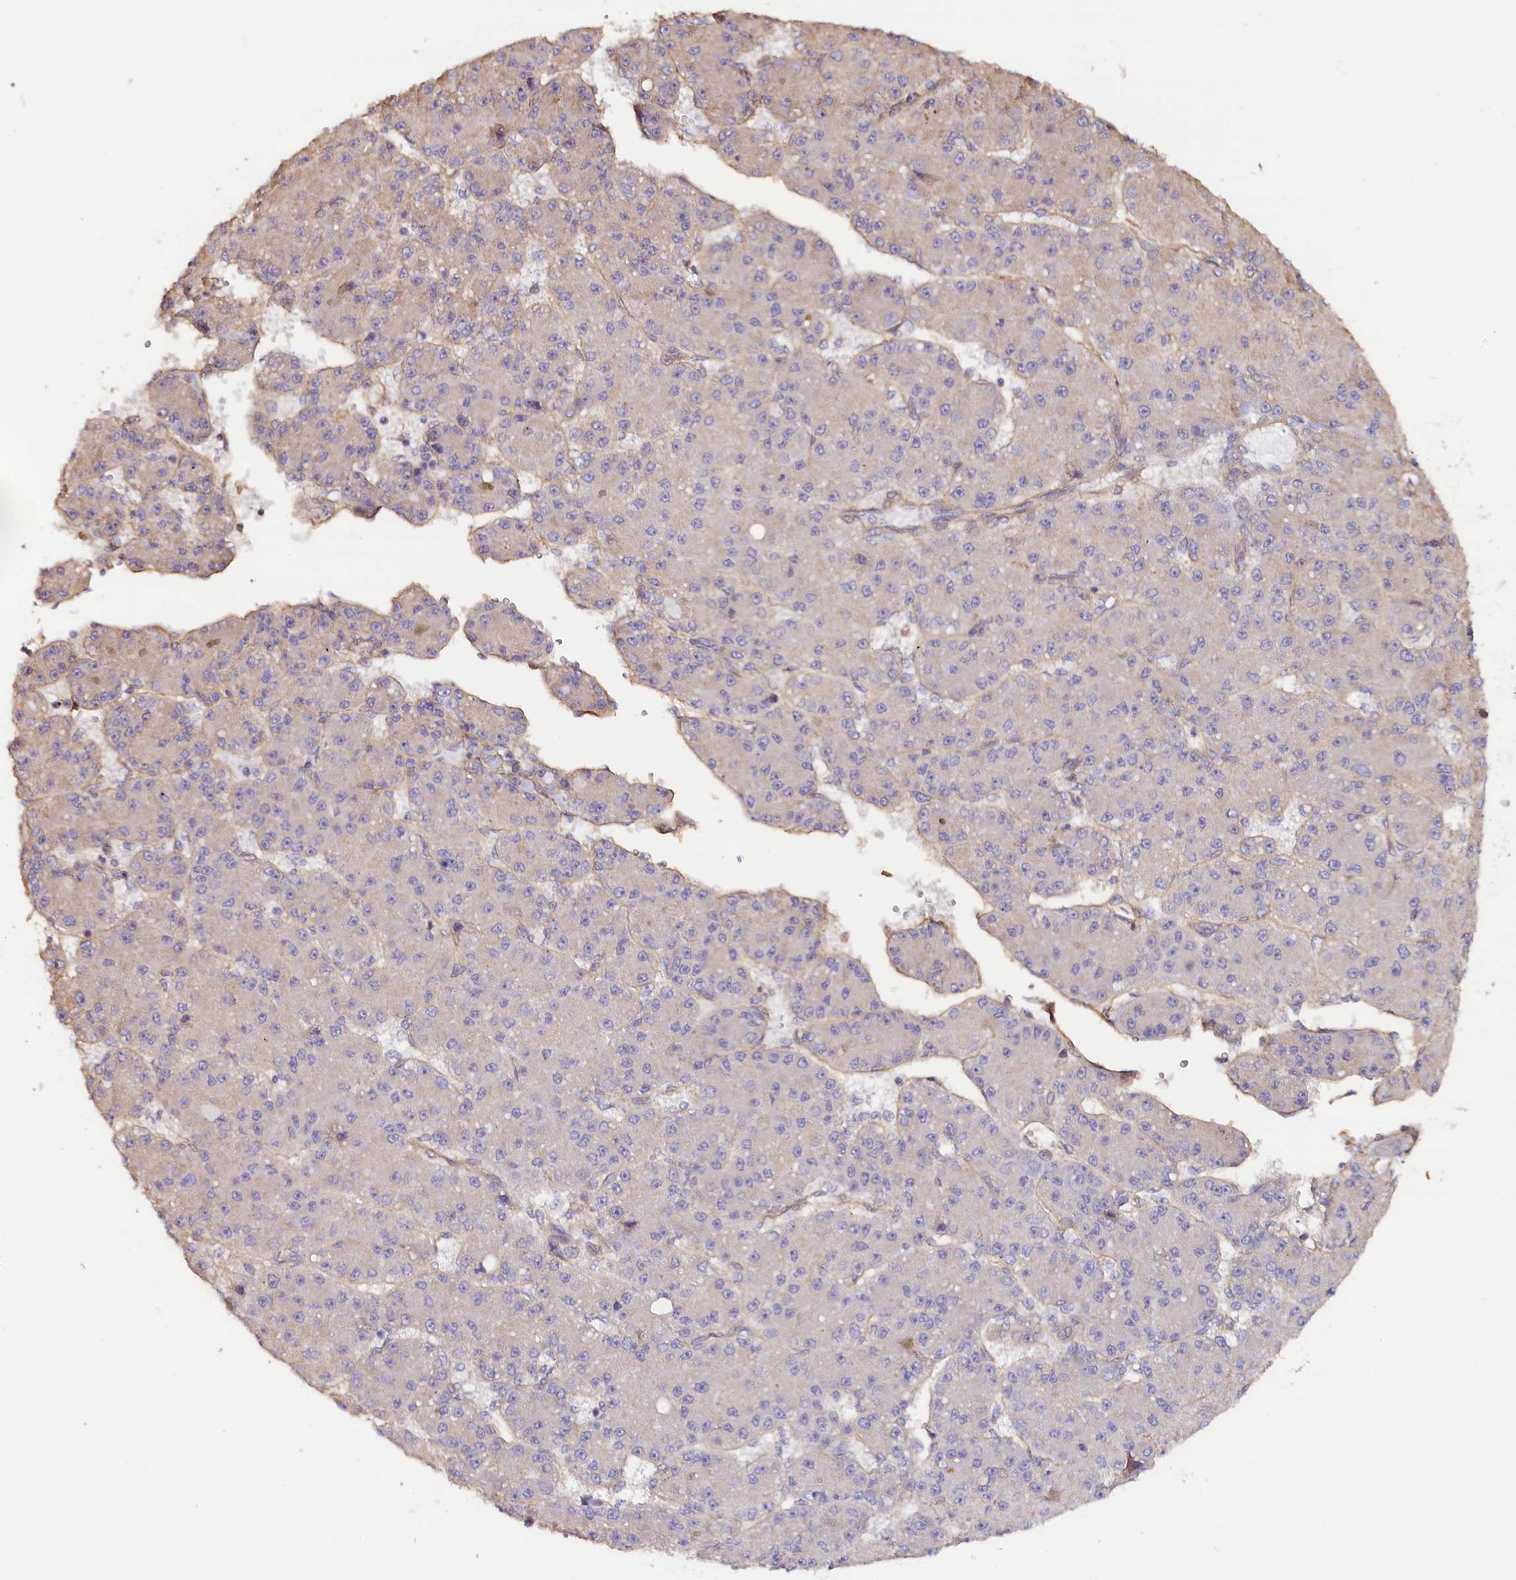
{"staining": {"intensity": "negative", "quantity": "none", "location": "none"}, "tissue": "liver cancer", "cell_type": "Tumor cells", "image_type": "cancer", "snomed": [{"axis": "morphology", "description": "Carcinoma, Hepatocellular, NOS"}, {"axis": "topography", "description": "Liver"}], "caption": "Immunohistochemical staining of human liver cancer shows no significant staining in tumor cells. Brightfield microscopy of immunohistochemistry stained with DAB (3,3'-diaminobenzidine) (brown) and hematoxylin (blue), captured at high magnification.", "gene": "KATNB1", "patient": {"sex": "male", "age": 67}}